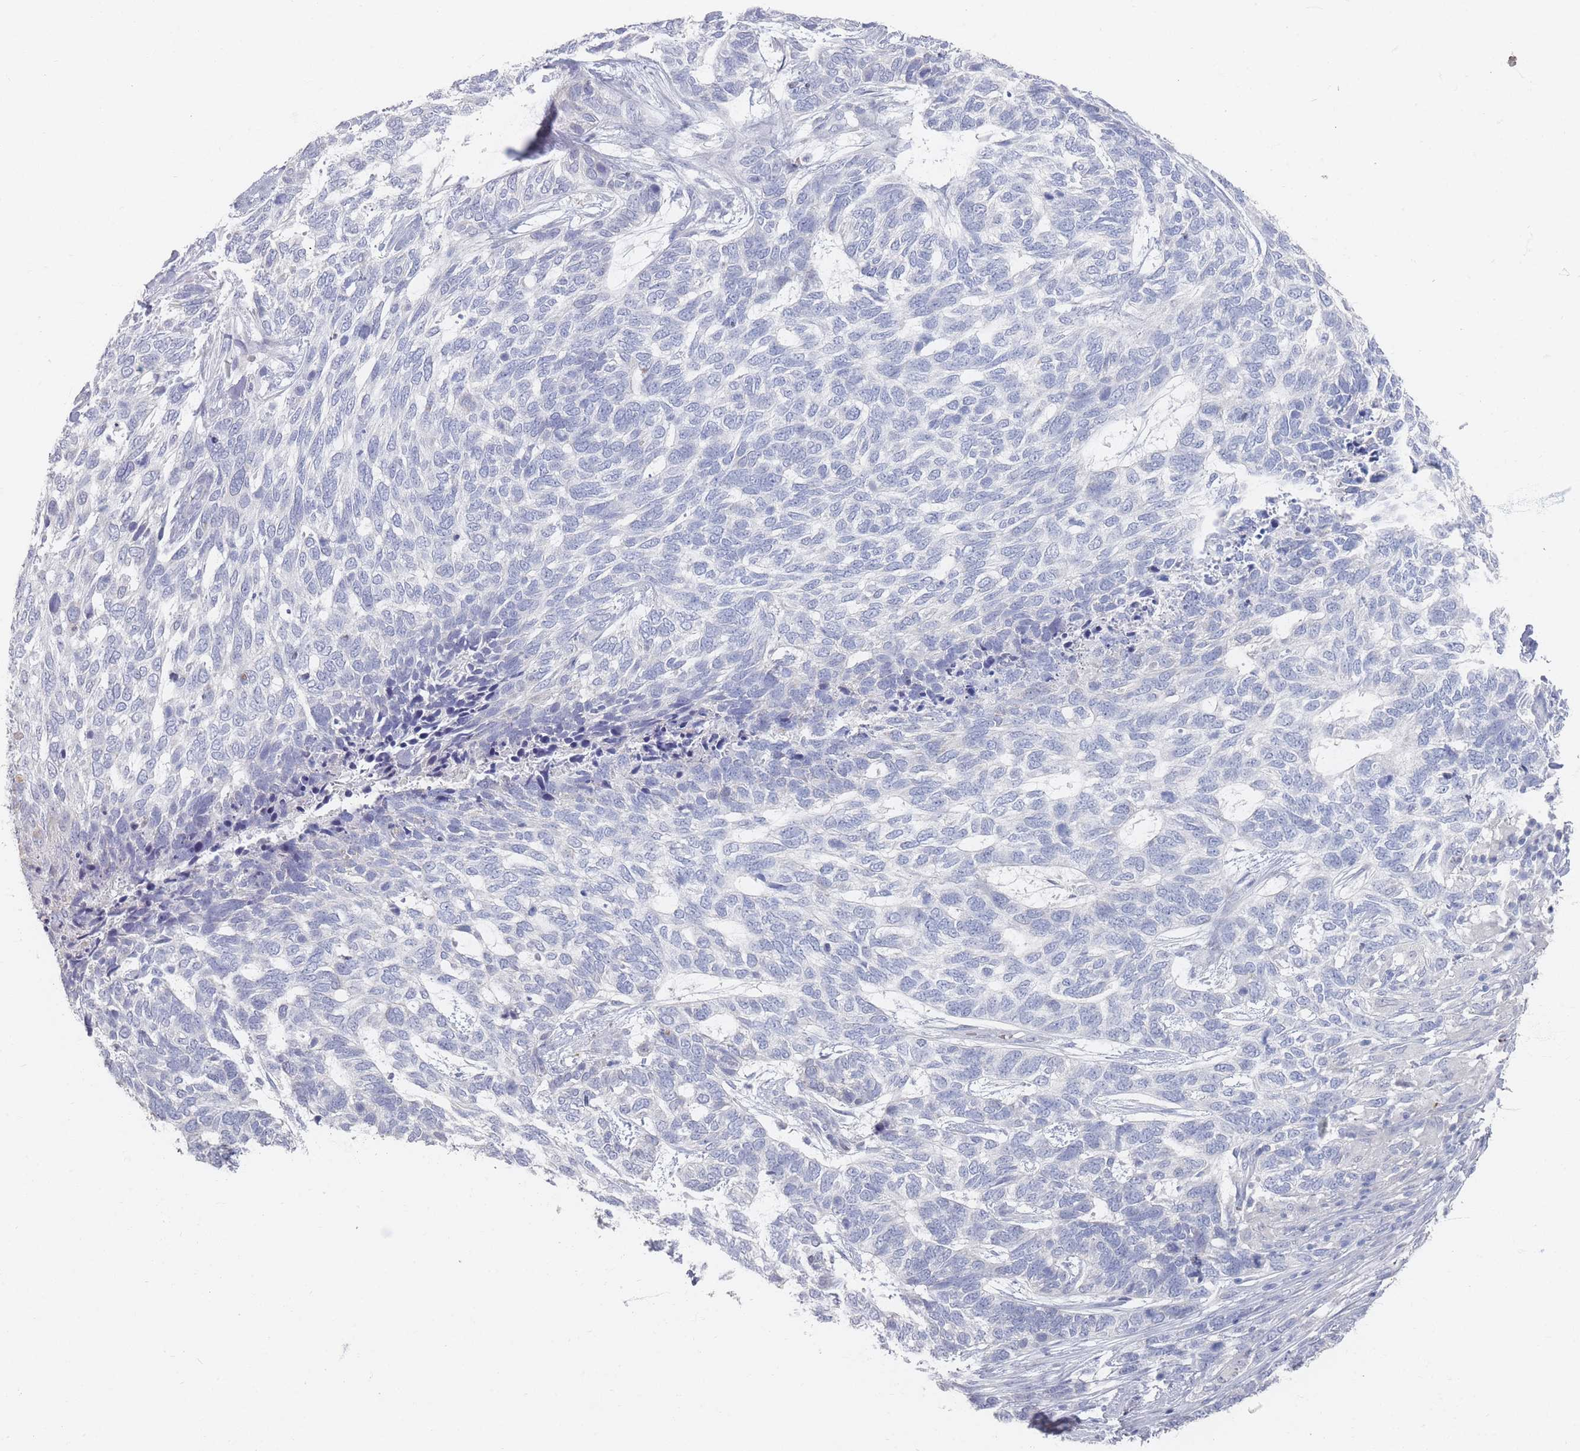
{"staining": {"intensity": "negative", "quantity": "none", "location": "none"}, "tissue": "skin cancer", "cell_type": "Tumor cells", "image_type": "cancer", "snomed": [{"axis": "morphology", "description": "Basal cell carcinoma"}, {"axis": "topography", "description": "Skin"}], "caption": "There is no significant expression in tumor cells of skin cancer. The staining is performed using DAB brown chromogen with nuclei counter-stained in using hematoxylin.", "gene": "HELZ2", "patient": {"sex": "female", "age": 65}}